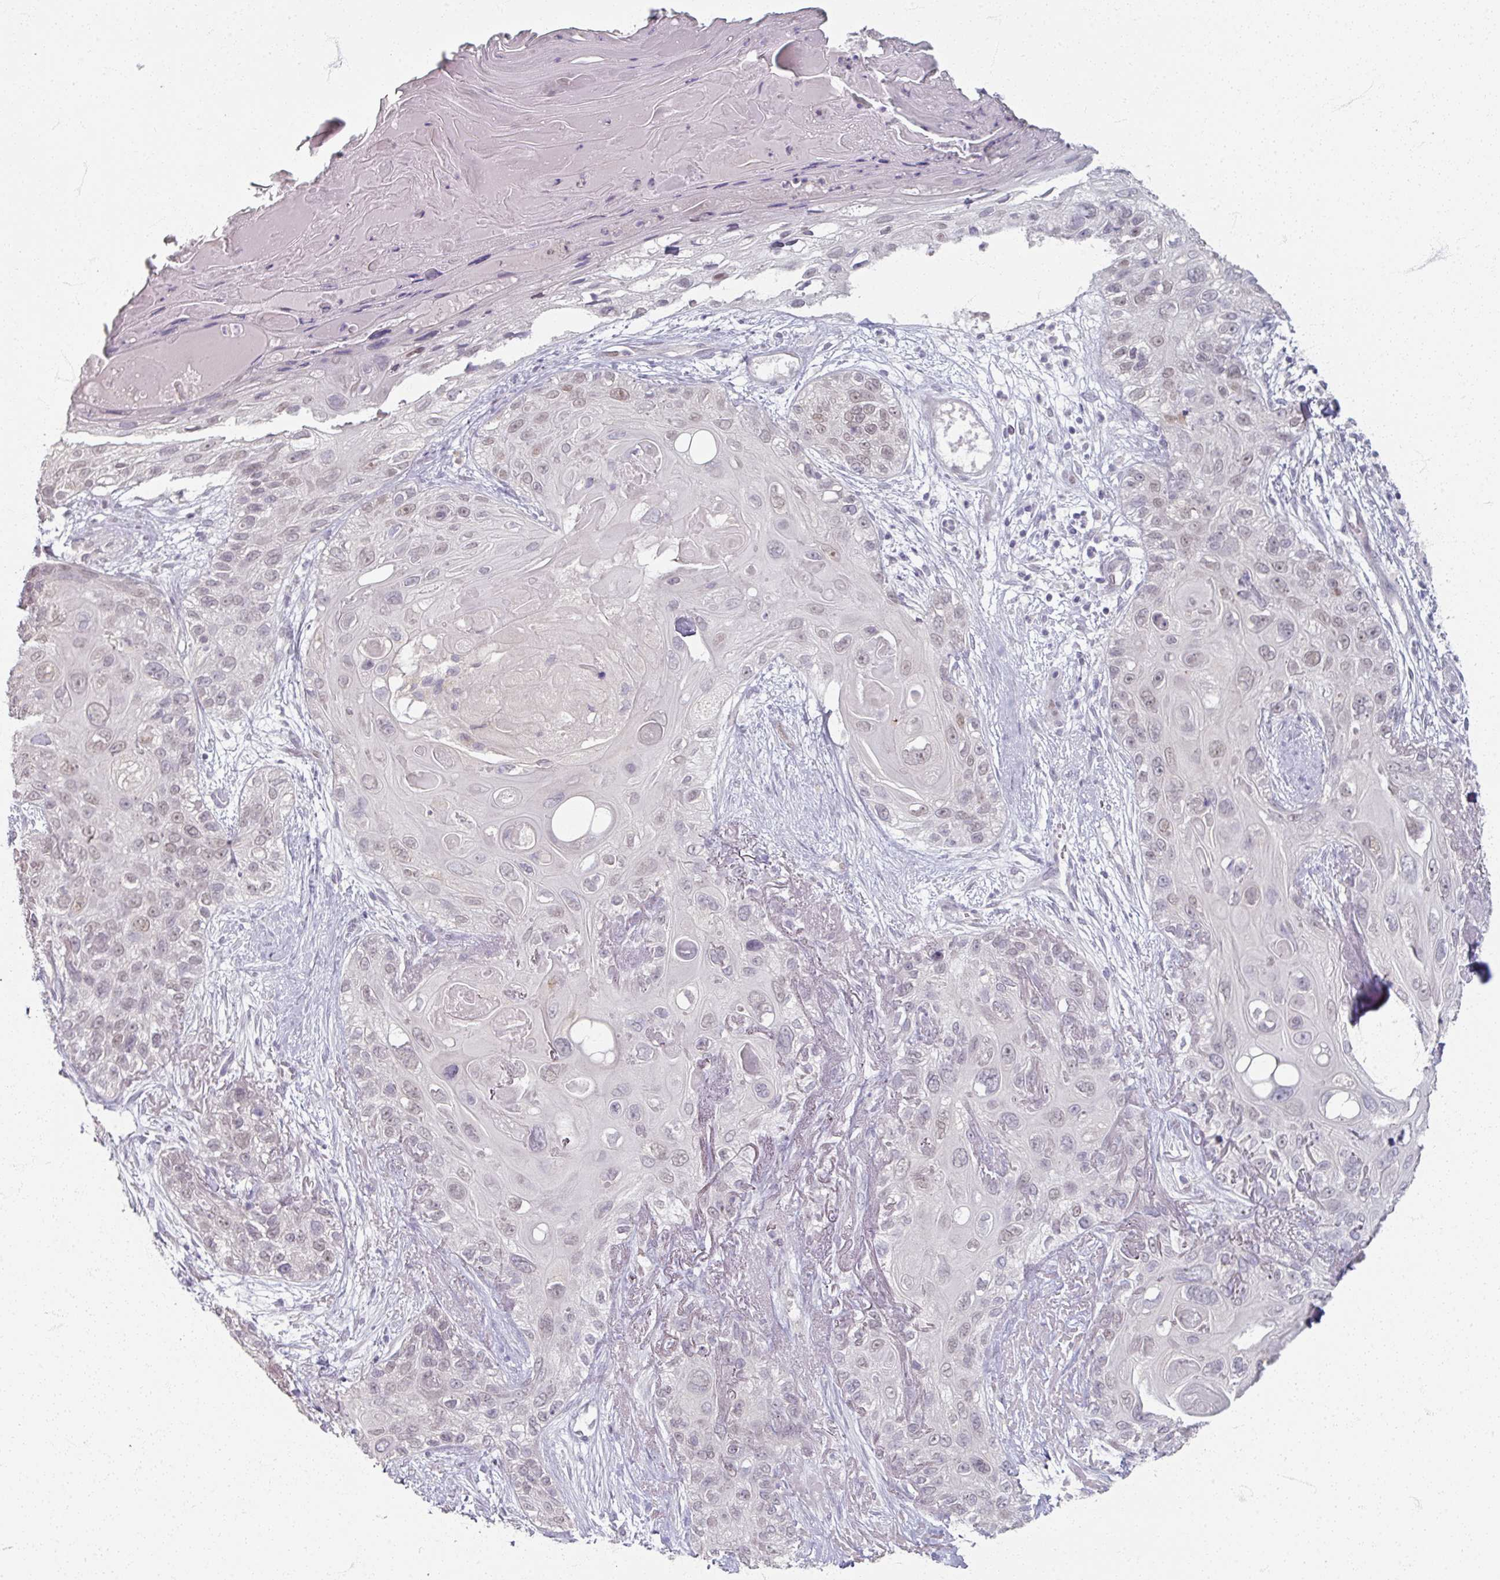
{"staining": {"intensity": "negative", "quantity": "none", "location": "none"}, "tissue": "skin cancer", "cell_type": "Tumor cells", "image_type": "cancer", "snomed": [{"axis": "morphology", "description": "Normal tissue, NOS"}, {"axis": "morphology", "description": "Squamous cell carcinoma, NOS"}, {"axis": "topography", "description": "Skin"}], "caption": "A histopathology image of human skin squamous cell carcinoma is negative for staining in tumor cells.", "gene": "SOX11", "patient": {"sex": "male", "age": 72}}